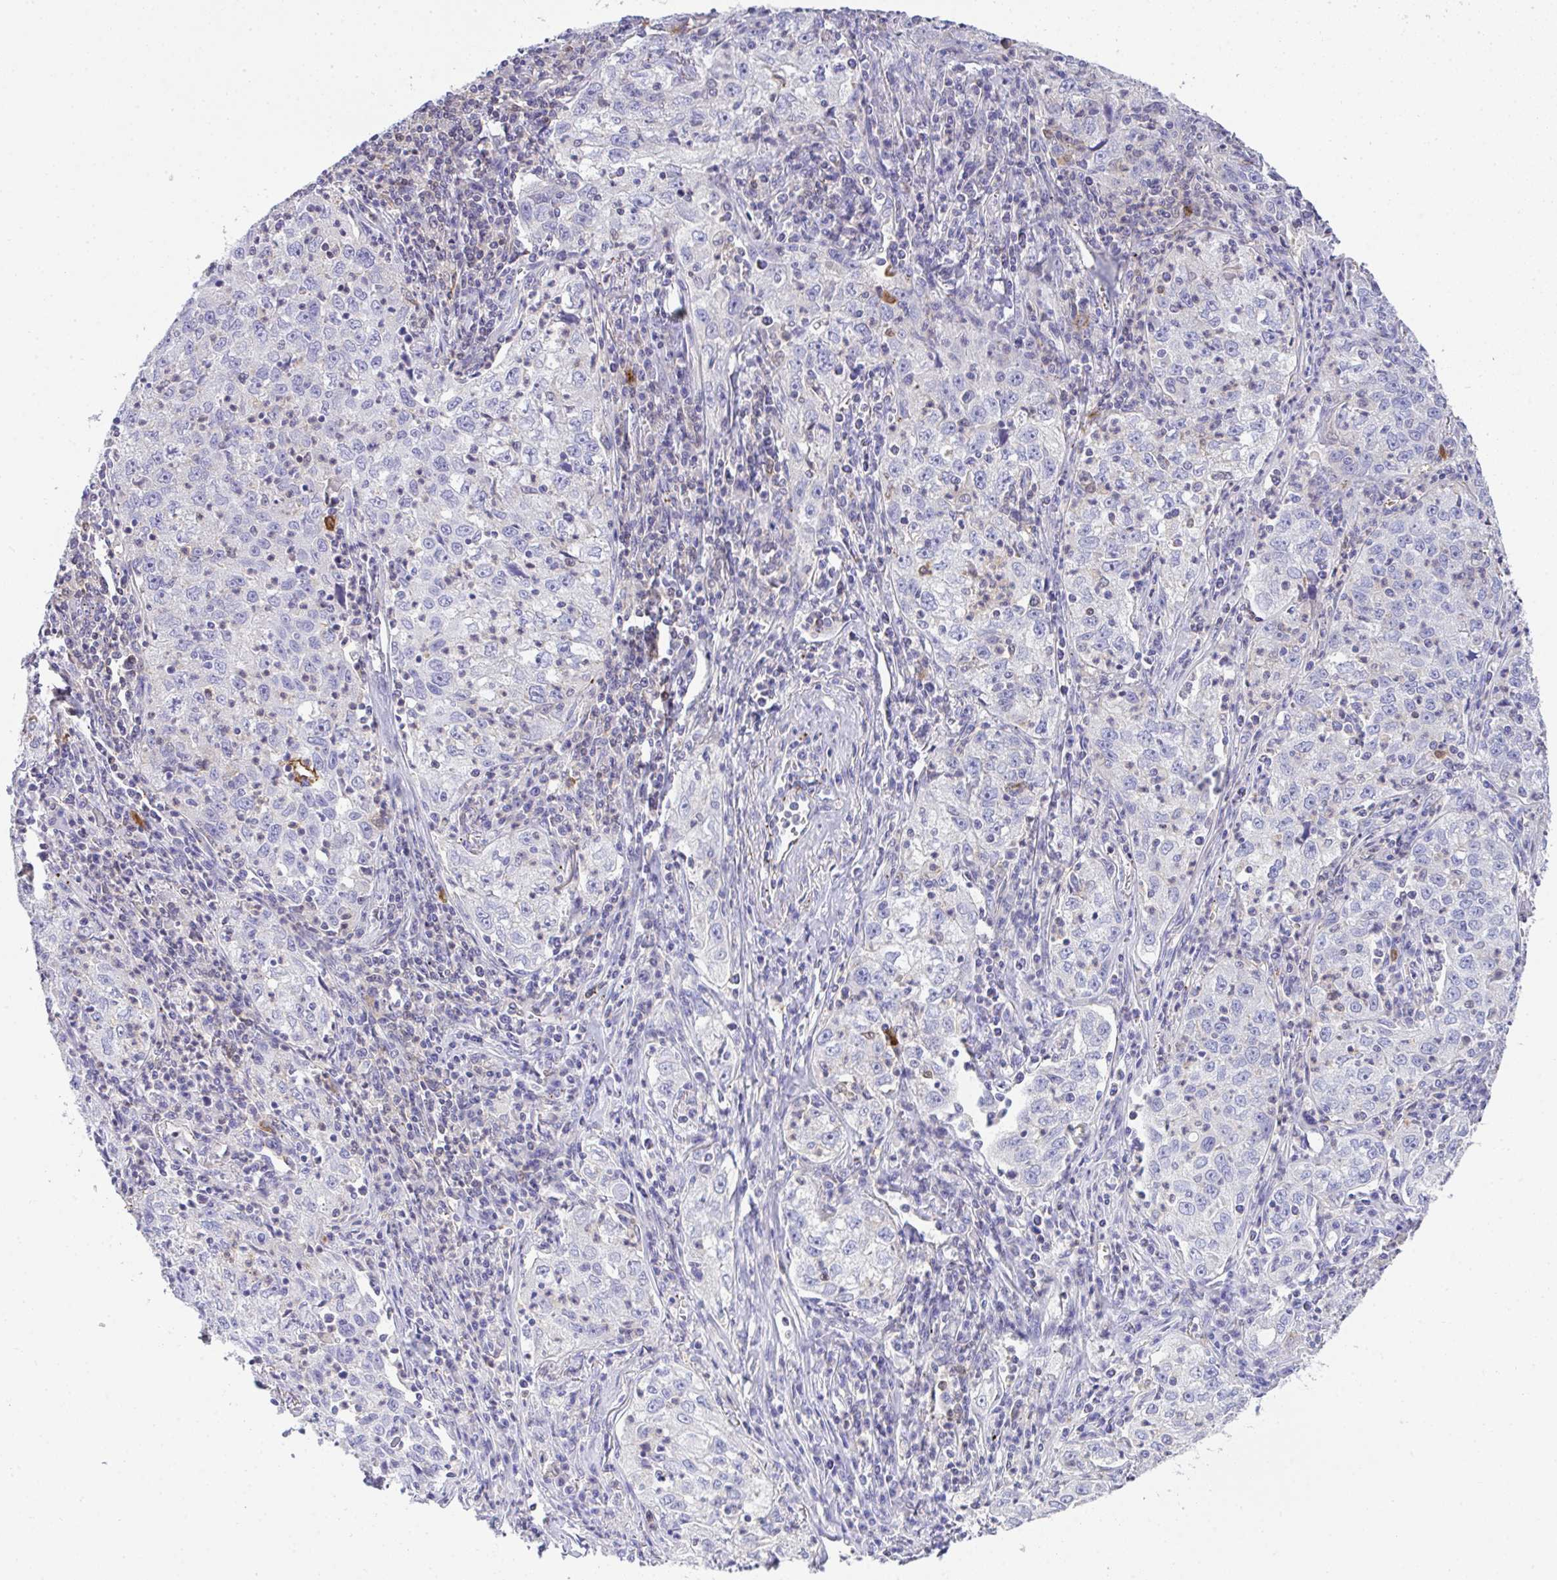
{"staining": {"intensity": "negative", "quantity": "none", "location": "none"}, "tissue": "lung cancer", "cell_type": "Tumor cells", "image_type": "cancer", "snomed": [{"axis": "morphology", "description": "Squamous cell carcinoma, NOS"}, {"axis": "topography", "description": "Lung"}], "caption": "Lung cancer was stained to show a protein in brown. There is no significant positivity in tumor cells. (DAB IHC, high magnification).", "gene": "TNFAIP8", "patient": {"sex": "male", "age": 71}}